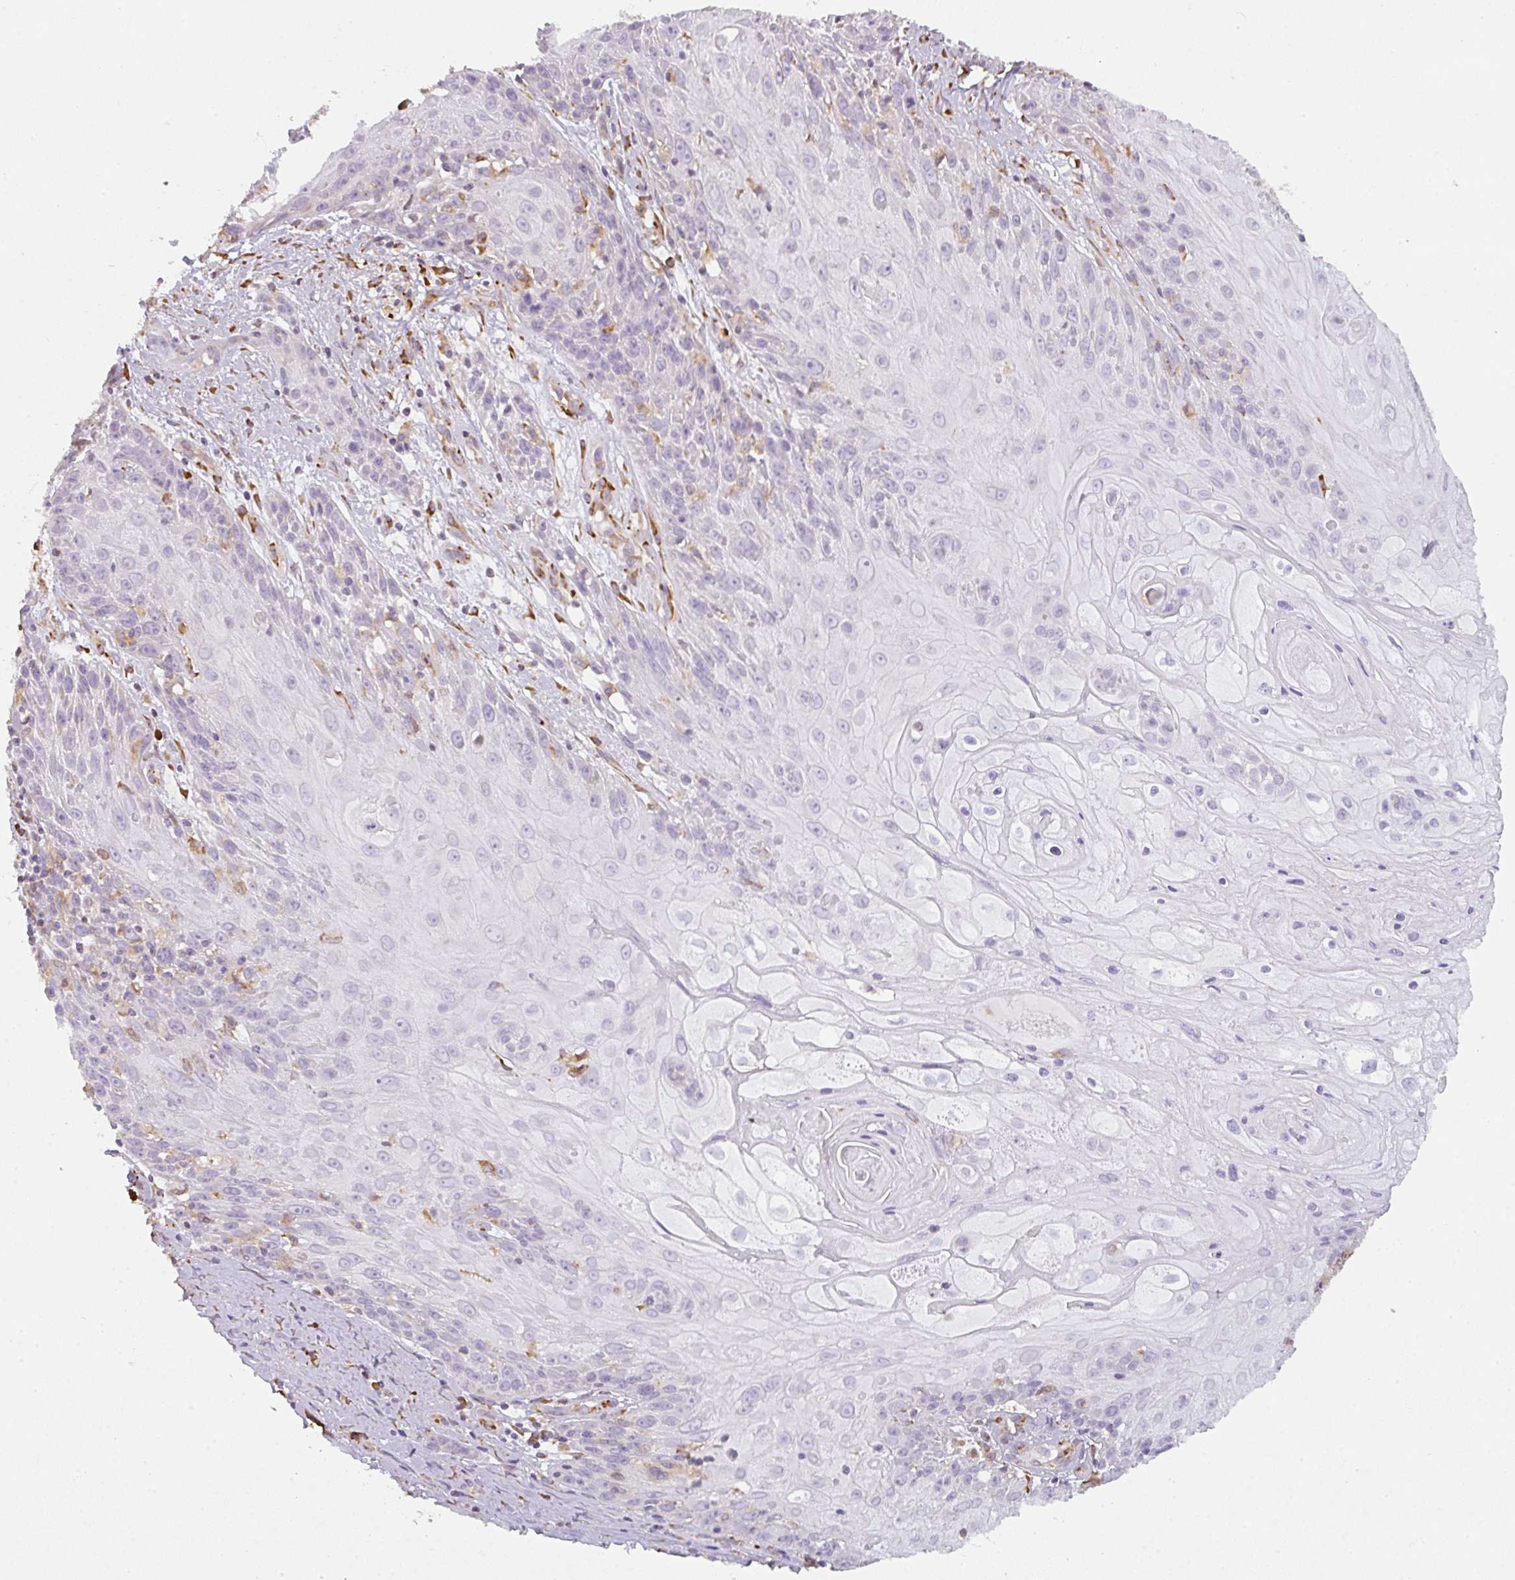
{"staining": {"intensity": "negative", "quantity": "none", "location": "none"}, "tissue": "skin cancer", "cell_type": "Tumor cells", "image_type": "cancer", "snomed": [{"axis": "morphology", "description": "Squamous cell carcinoma, NOS"}, {"axis": "topography", "description": "Skin"}, {"axis": "topography", "description": "Vulva"}], "caption": "High magnification brightfield microscopy of skin cancer stained with DAB (3,3'-diaminobenzidine) (brown) and counterstained with hematoxylin (blue): tumor cells show no significant expression.", "gene": "DOK4", "patient": {"sex": "female", "age": 76}}